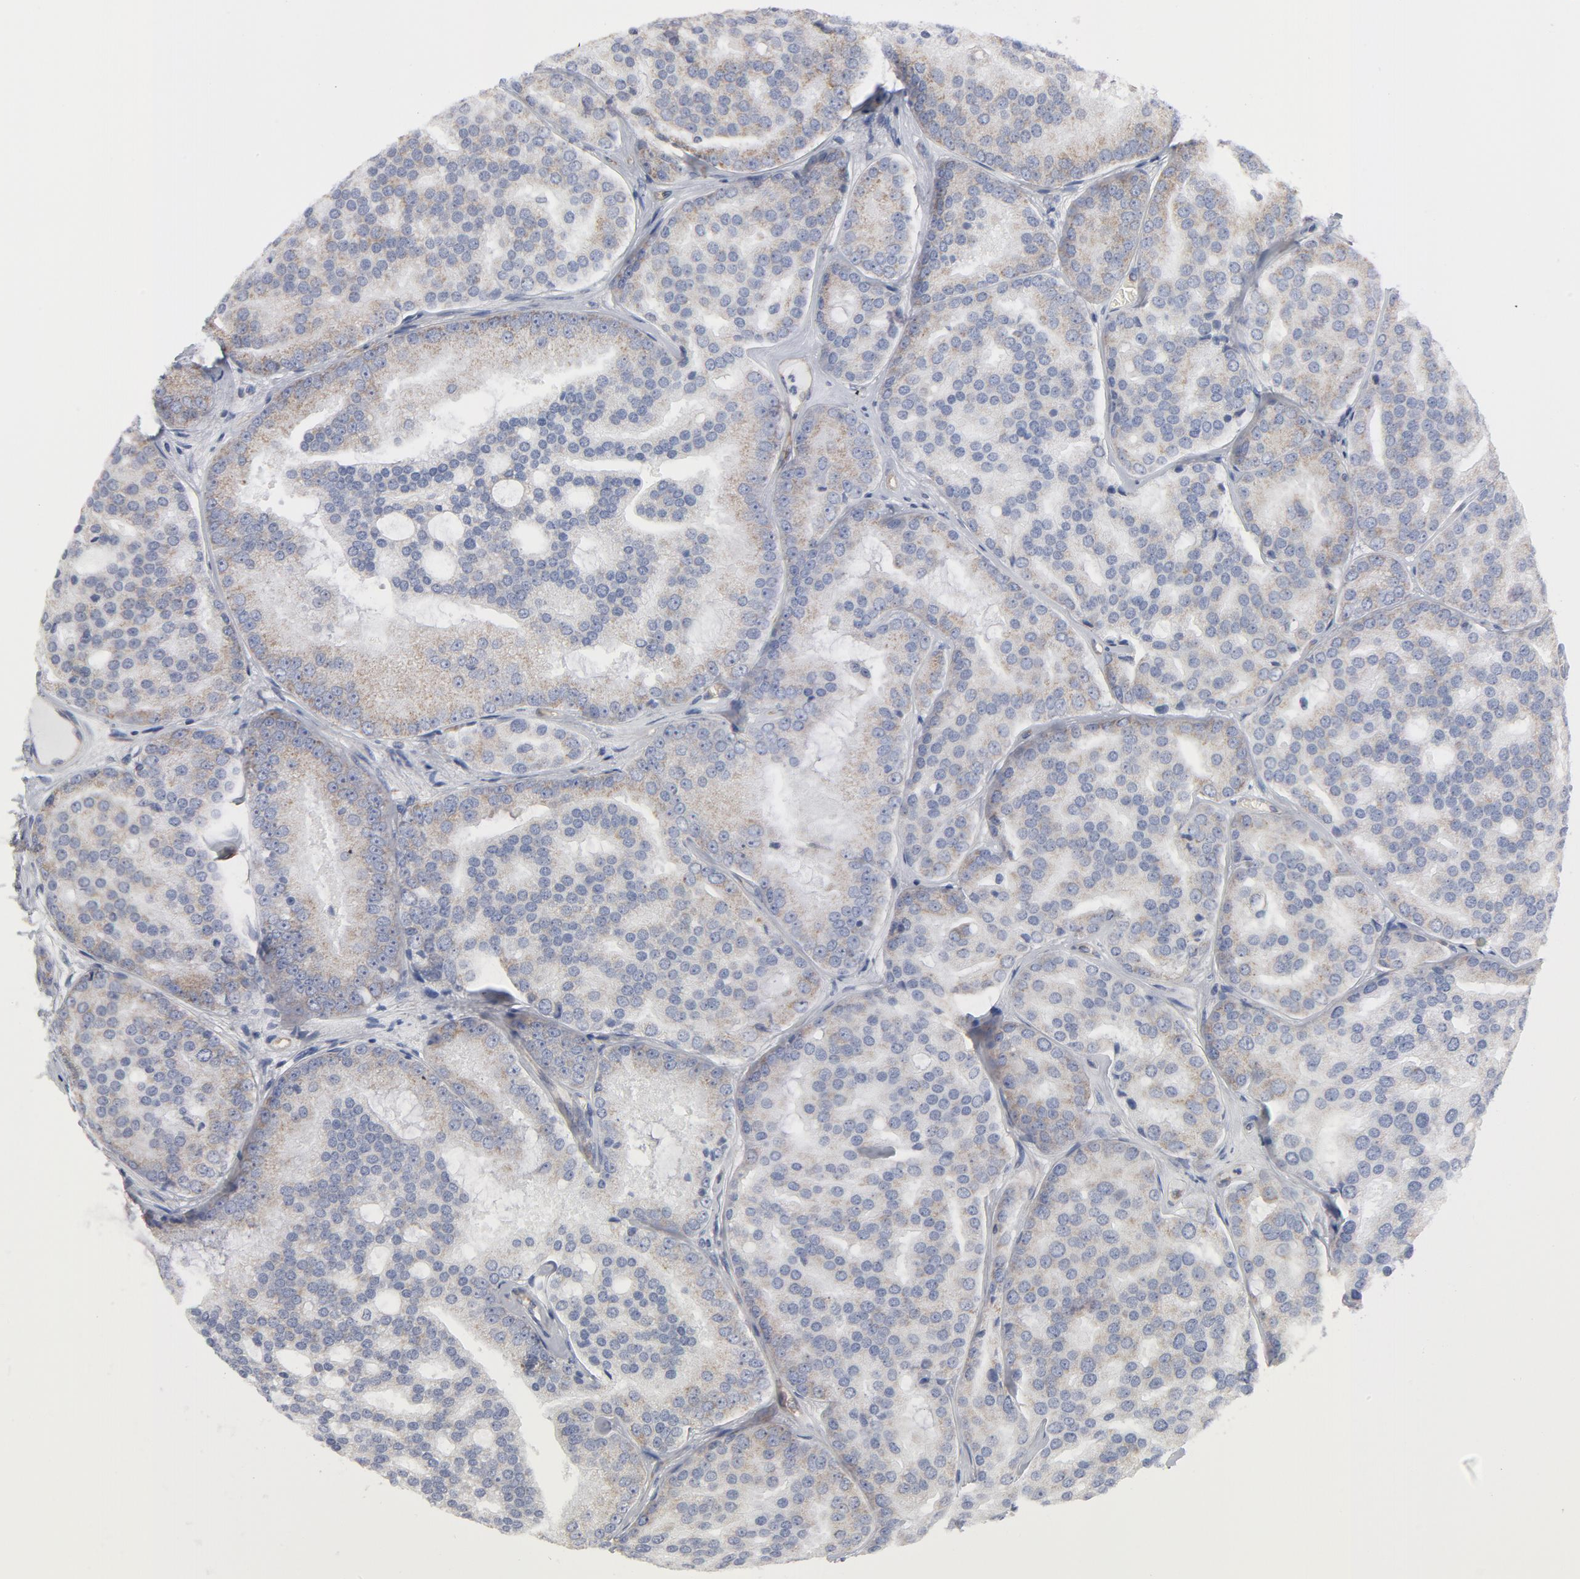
{"staining": {"intensity": "weak", "quantity": "25%-75%", "location": "cytoplasmic/membranous"}, "tissue": "prostate cancer", "cell_type": "Tumor cells", "image_type": "cancer", "snomed": [{"axis": "morphology", "description": "Adenocarcinoma, High grade"}, {"axis": "topography", "description": "Prostate"}], "caption": "High-power microscopy captured an immunohistochemistry (IHC) histopathology image of prostate cancer, revealing weak cytoplasmic/membranous staining in approximately 25%-75% of tumor cells. (brown staining indicates protein expression, while blue staining denotes nuclei).", "gene": "OXA1L", "patient": {"sex": "male", "age": 64}}